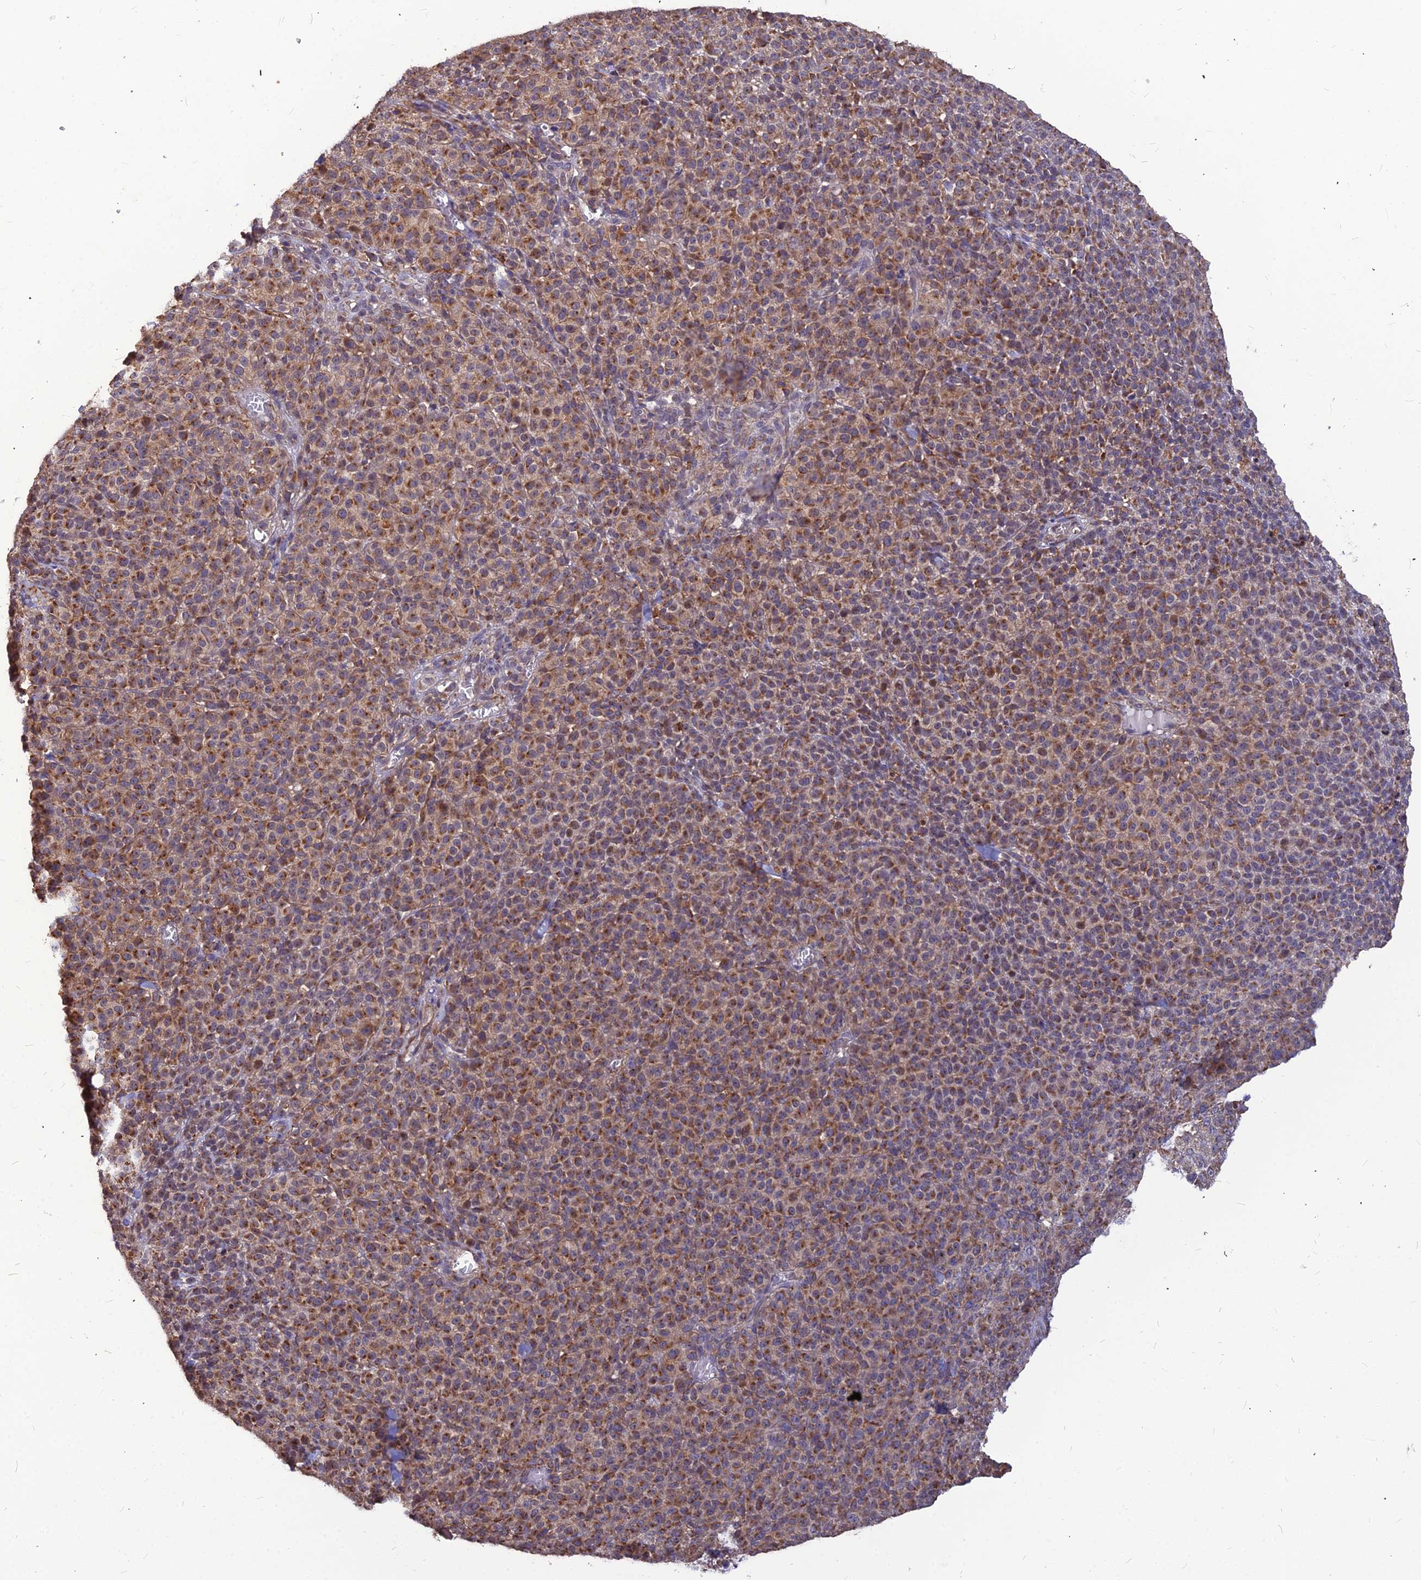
{"staining": {"intensity": "moderate", "quantity": ">75%", "location": "cytoplasmic/membranous"}, "tissue": "melanoma", "cell_type": "Tumor cells", "image_type": "cancer", "snomed": [{"axis": "morphology", "description": "Normal tissue, NOS"}, {"axis": "morphology", "description": "Malignant melanoma, NOS"}, {"axis": "topography", "description": "Skin"}], "caption": "Immunohistochemistry (IHC) (DAB (3,3'-diaminobenzidine)) staining of human melanoma shows moderate cytoplasmic/membranous protein expression in approximately >75% of tumor cells.", "gene": "LEKR1", "patient": {"sex": "female", "age": 34}}